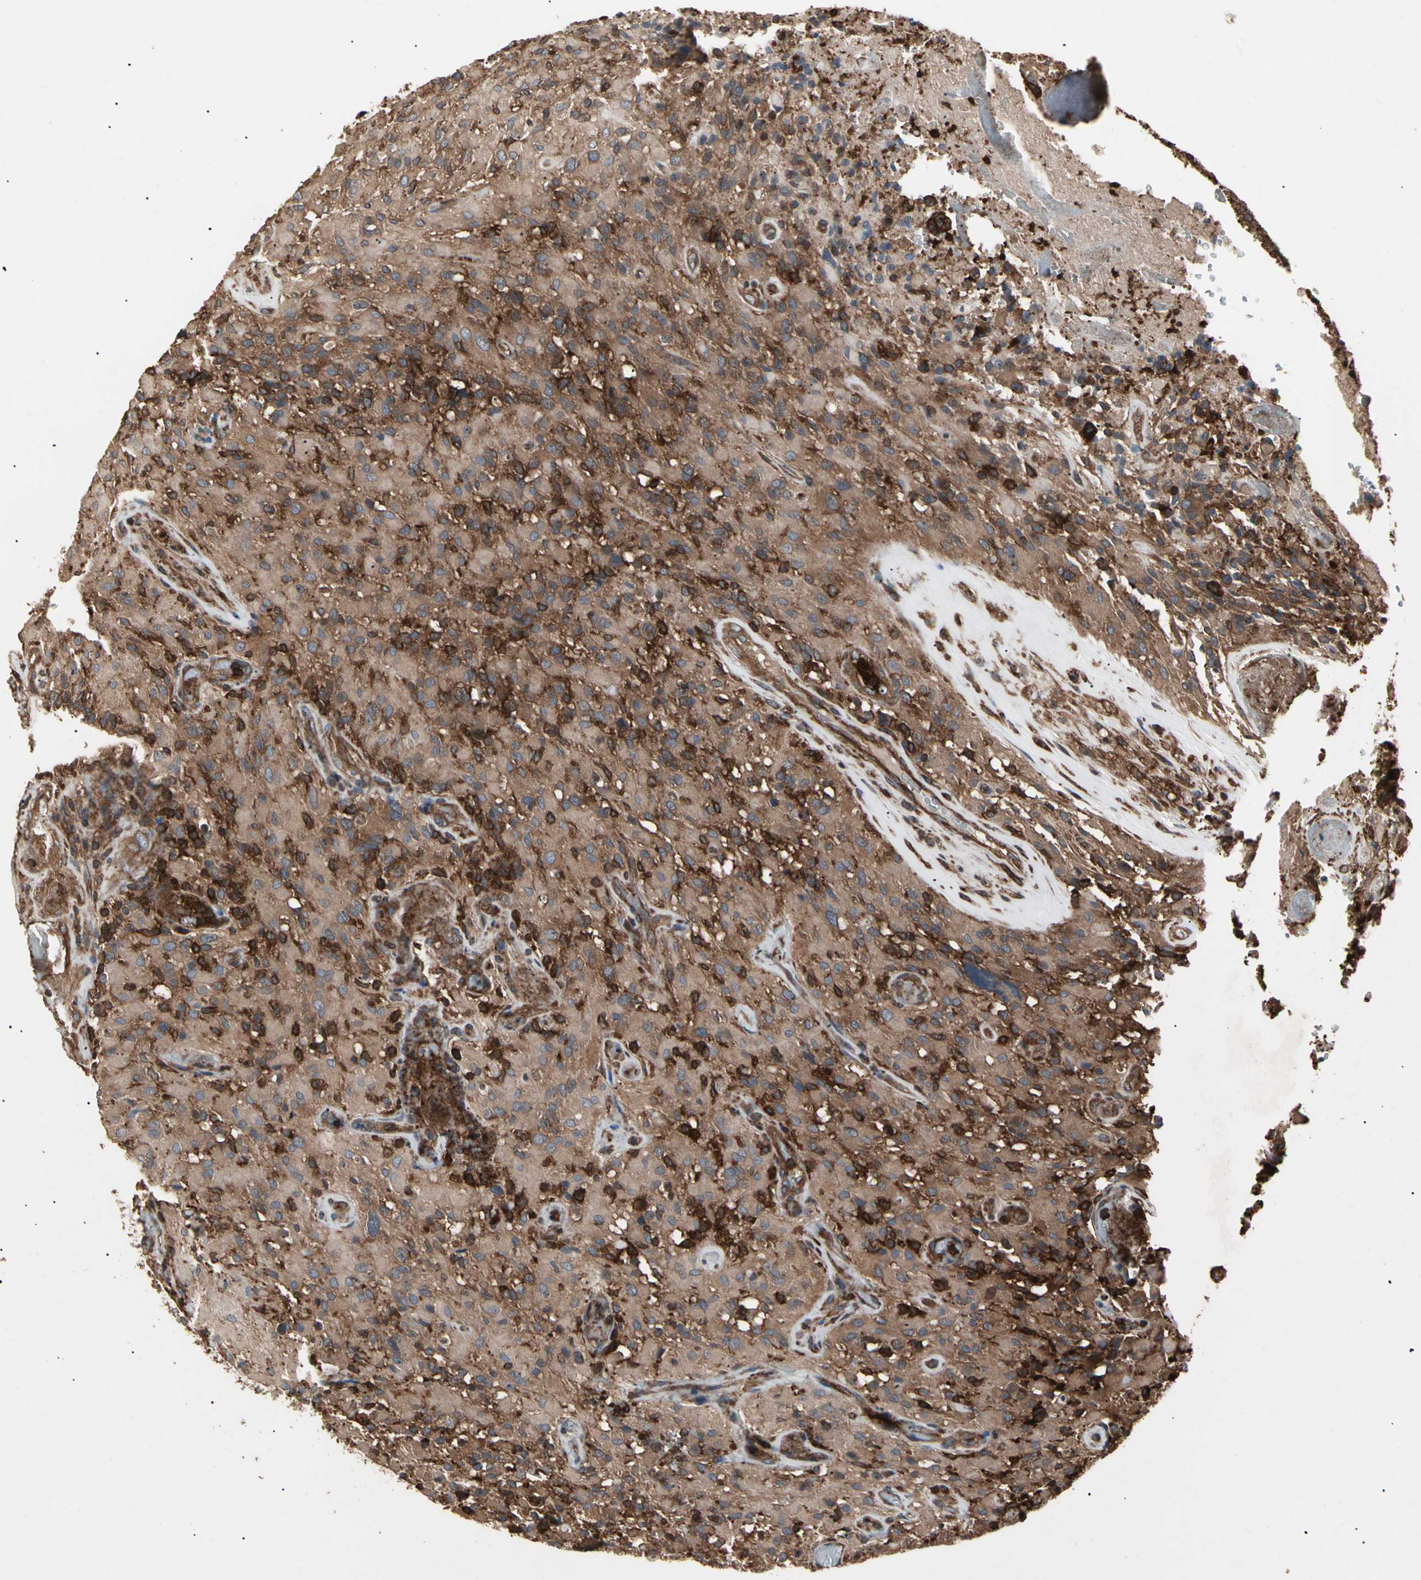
{"staining": {"intensity": "moderate", "quantity": ">75%", "location": "cytoplasmic/membranous"}, "tissue": "glioma", "cell_type": "Tumor cells", "image_type": "cancer", "snomed": [{"axis": "morphology", "description": "Glioma, malignant, High grade"}, {"axis": "topography", "description": "Brain"}], "caption": "High-magnification brightfield microscopy of high-grade glioma (malignant) stained with DAB (brown) and counterstained with hematoxylin (blue). tumor cells exhibit moderate cytoplasmic/membranous positivity is seen in approximately>75% of cells.", "gene": "AGBL2", "patient": {"sex": "male", "age": 71}}